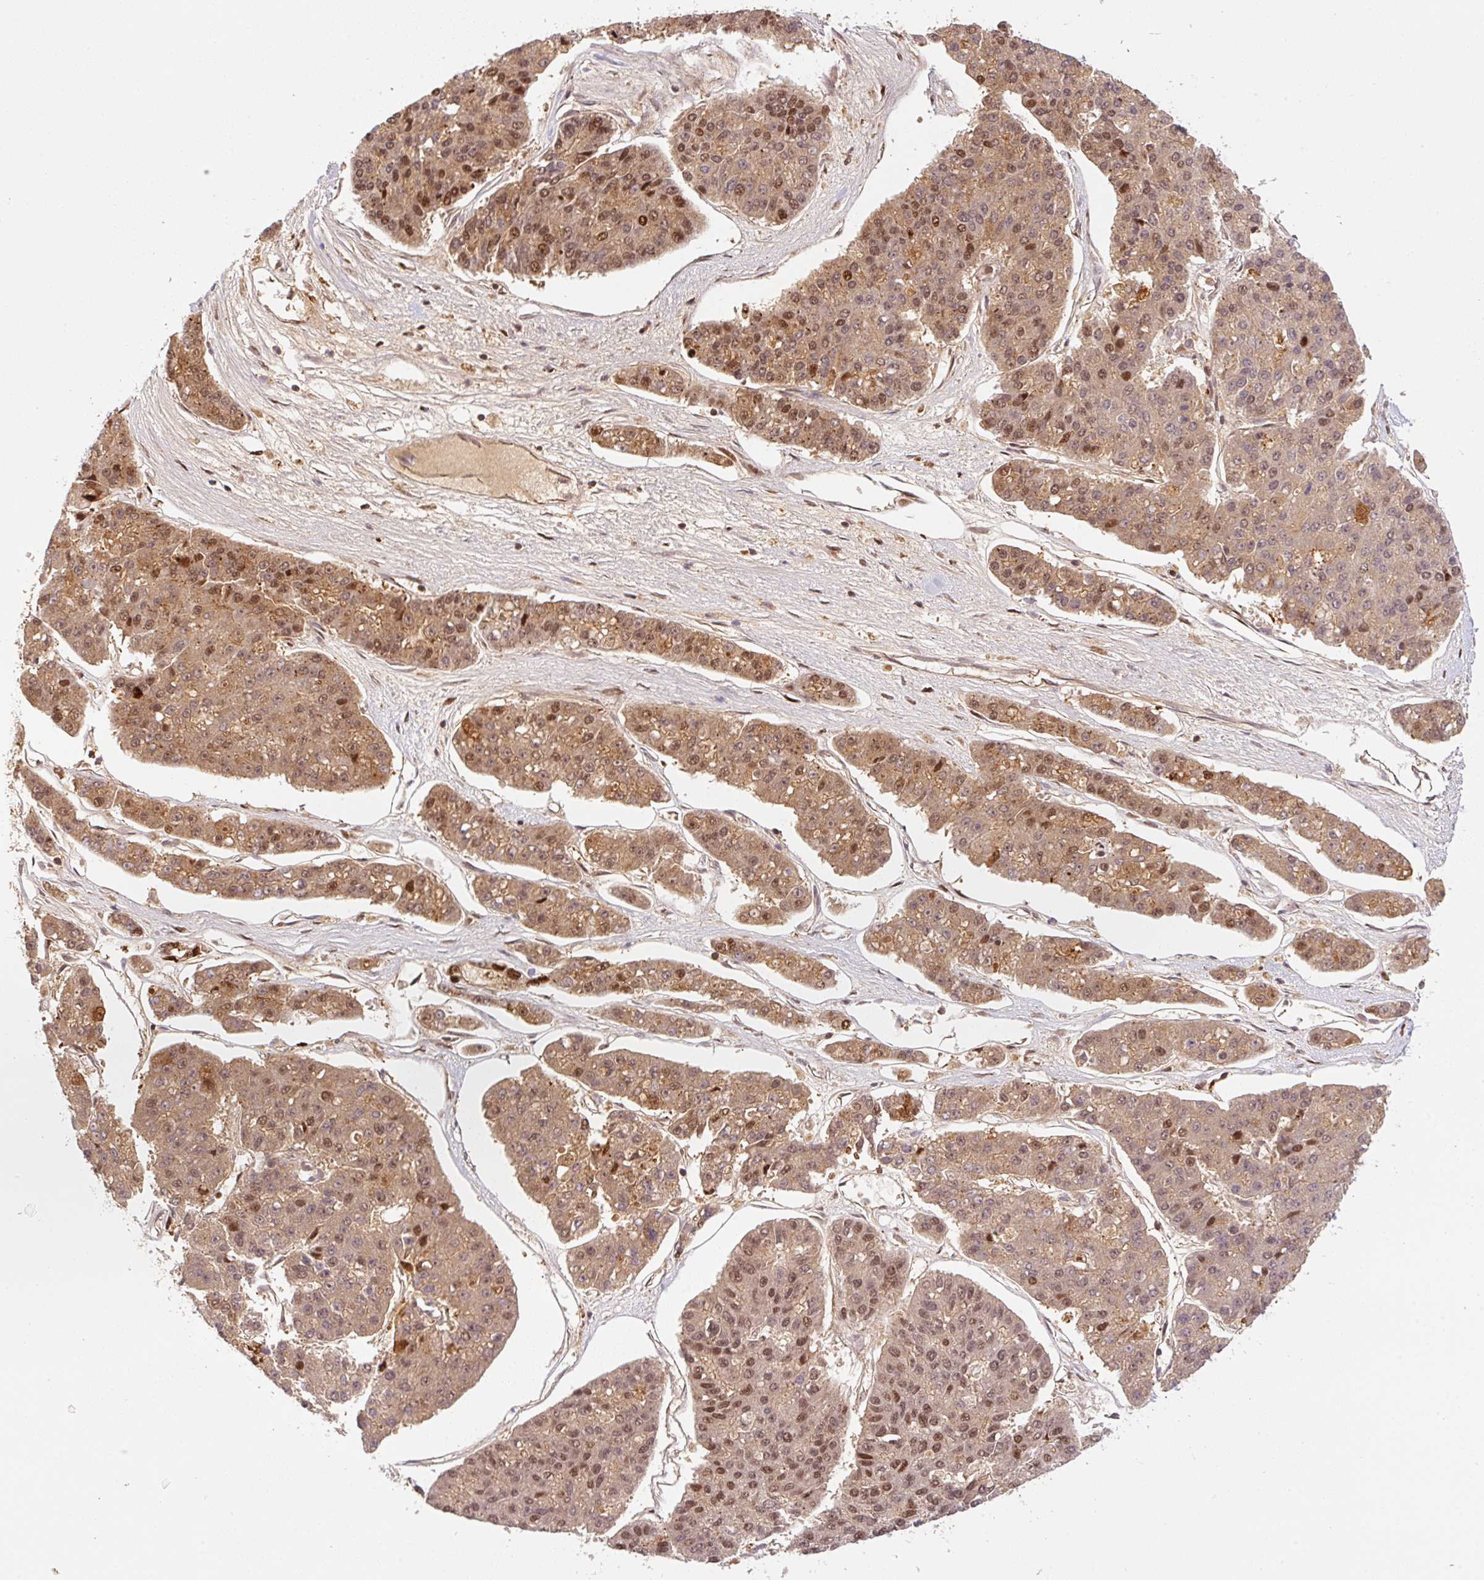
{"staining": {"intensity": "moderate", "quantity": ">75%", "location": "cytoplasmic/membranous,nuclear"}, "tissue": "pancreatic cancer", "cell_type": "Tumor cells", "image_type": "cancer", "snomed": [{"axis": "morphology", "description": "Adenocarcinoma, NOS"}, {"axis": "topography", "description": "Pancreas"}], "caption": "Moderate cytoplasmic/membranous and nuclear staining is seen in approximately >75% of tumor cells in pancreatic cancer. Nuclei are stained in blue.", "gene": "GPR139", "patient": {"sex": "male", "age": 50}}